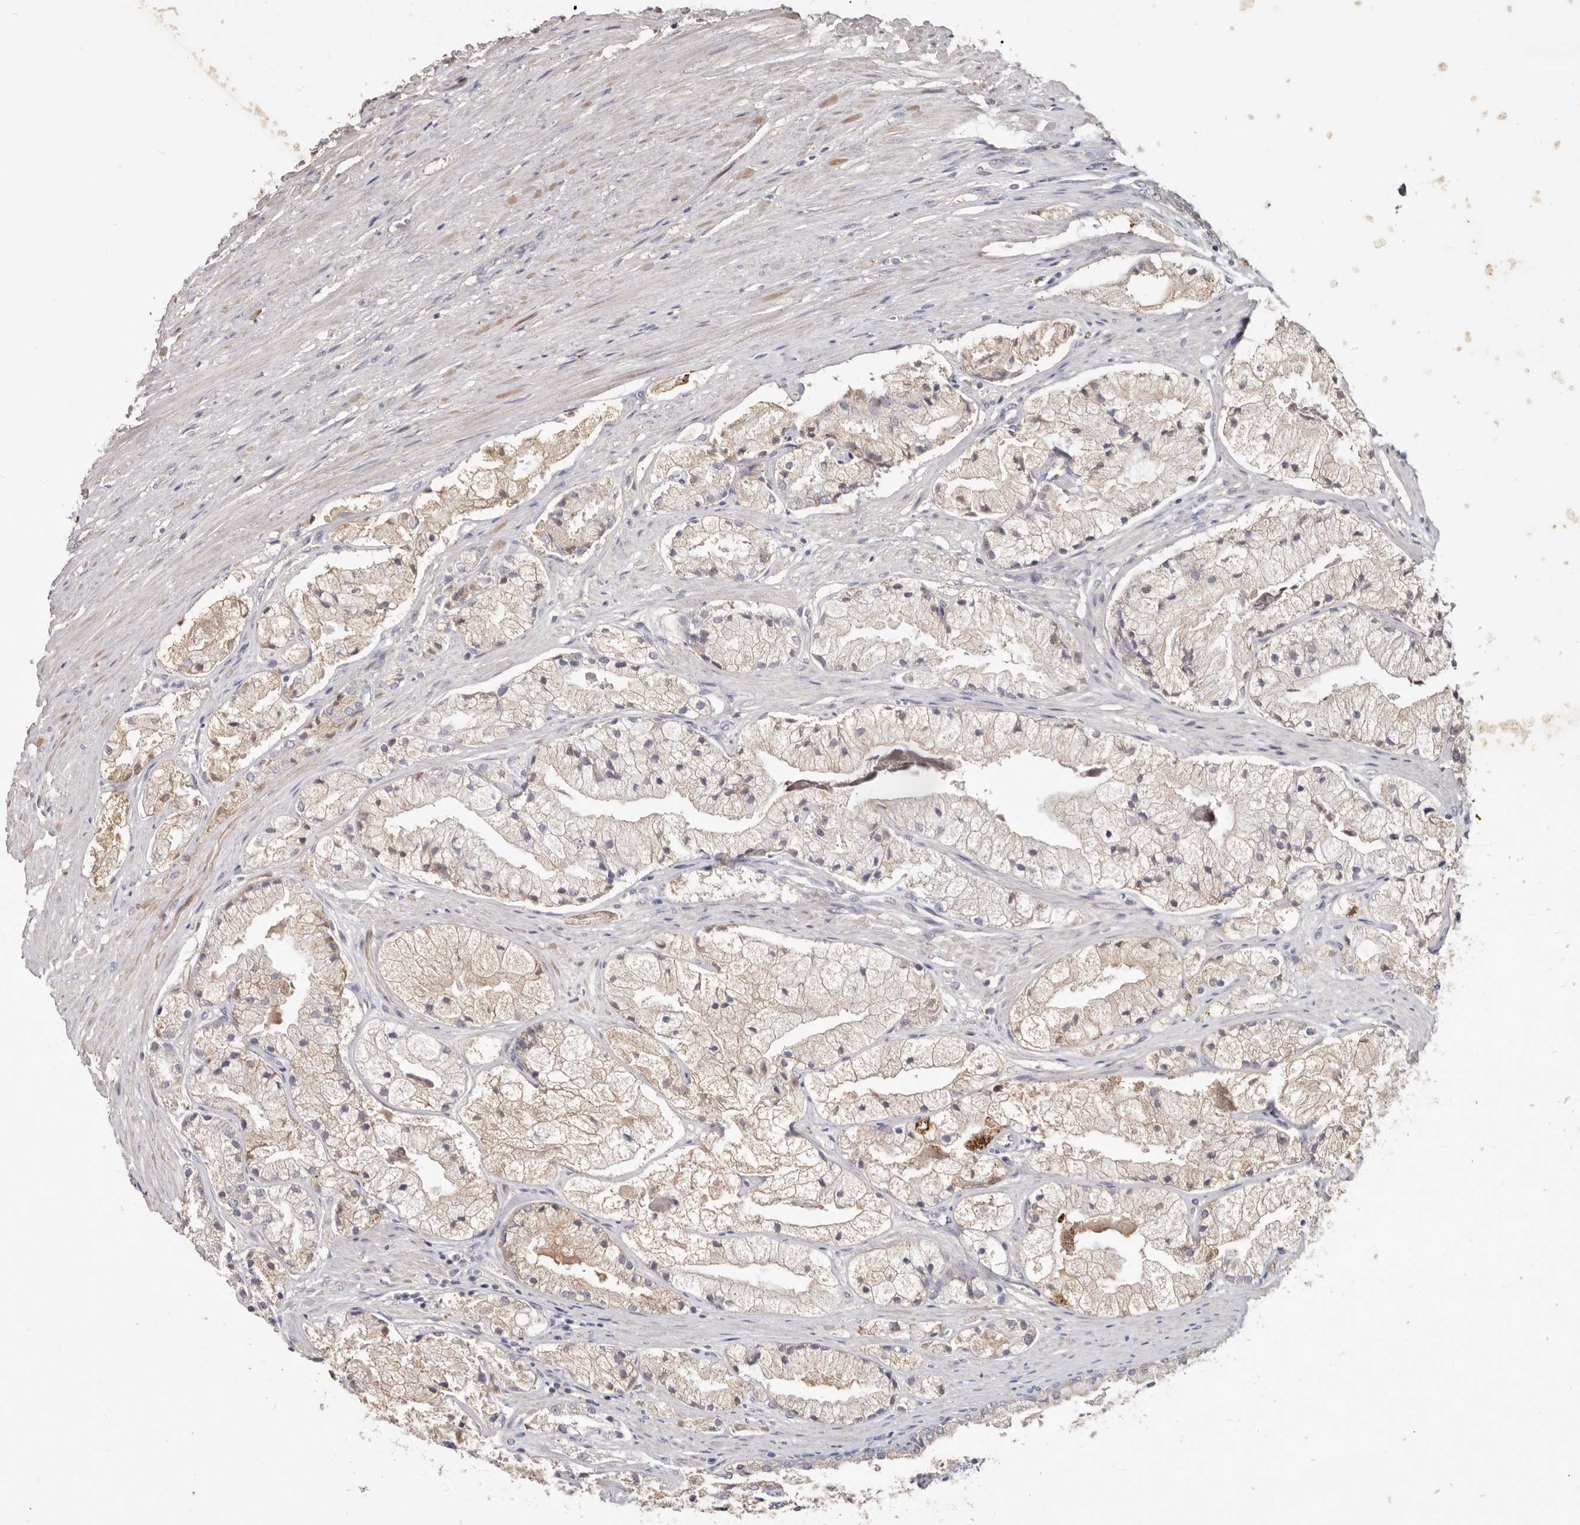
{"staining": {"intensity": "negative", "quantity": "none", "location": "none"}, "tissue": "prostate cancer", "cell_type": "Tumor cells", "image_type": "cancer", "snomed": [{"axis": "morphology", "description": "Adenocarcinoma, High grade"}, {"axis": "topography", "description": "Prostate"}], "caption": "The photomicrograph demonstrates no staining of tumor cells in adenocarcinoma (high-grade) (prostate).", "gene": "HCAR2", "patient": {"sex": "male", "age": 50}}